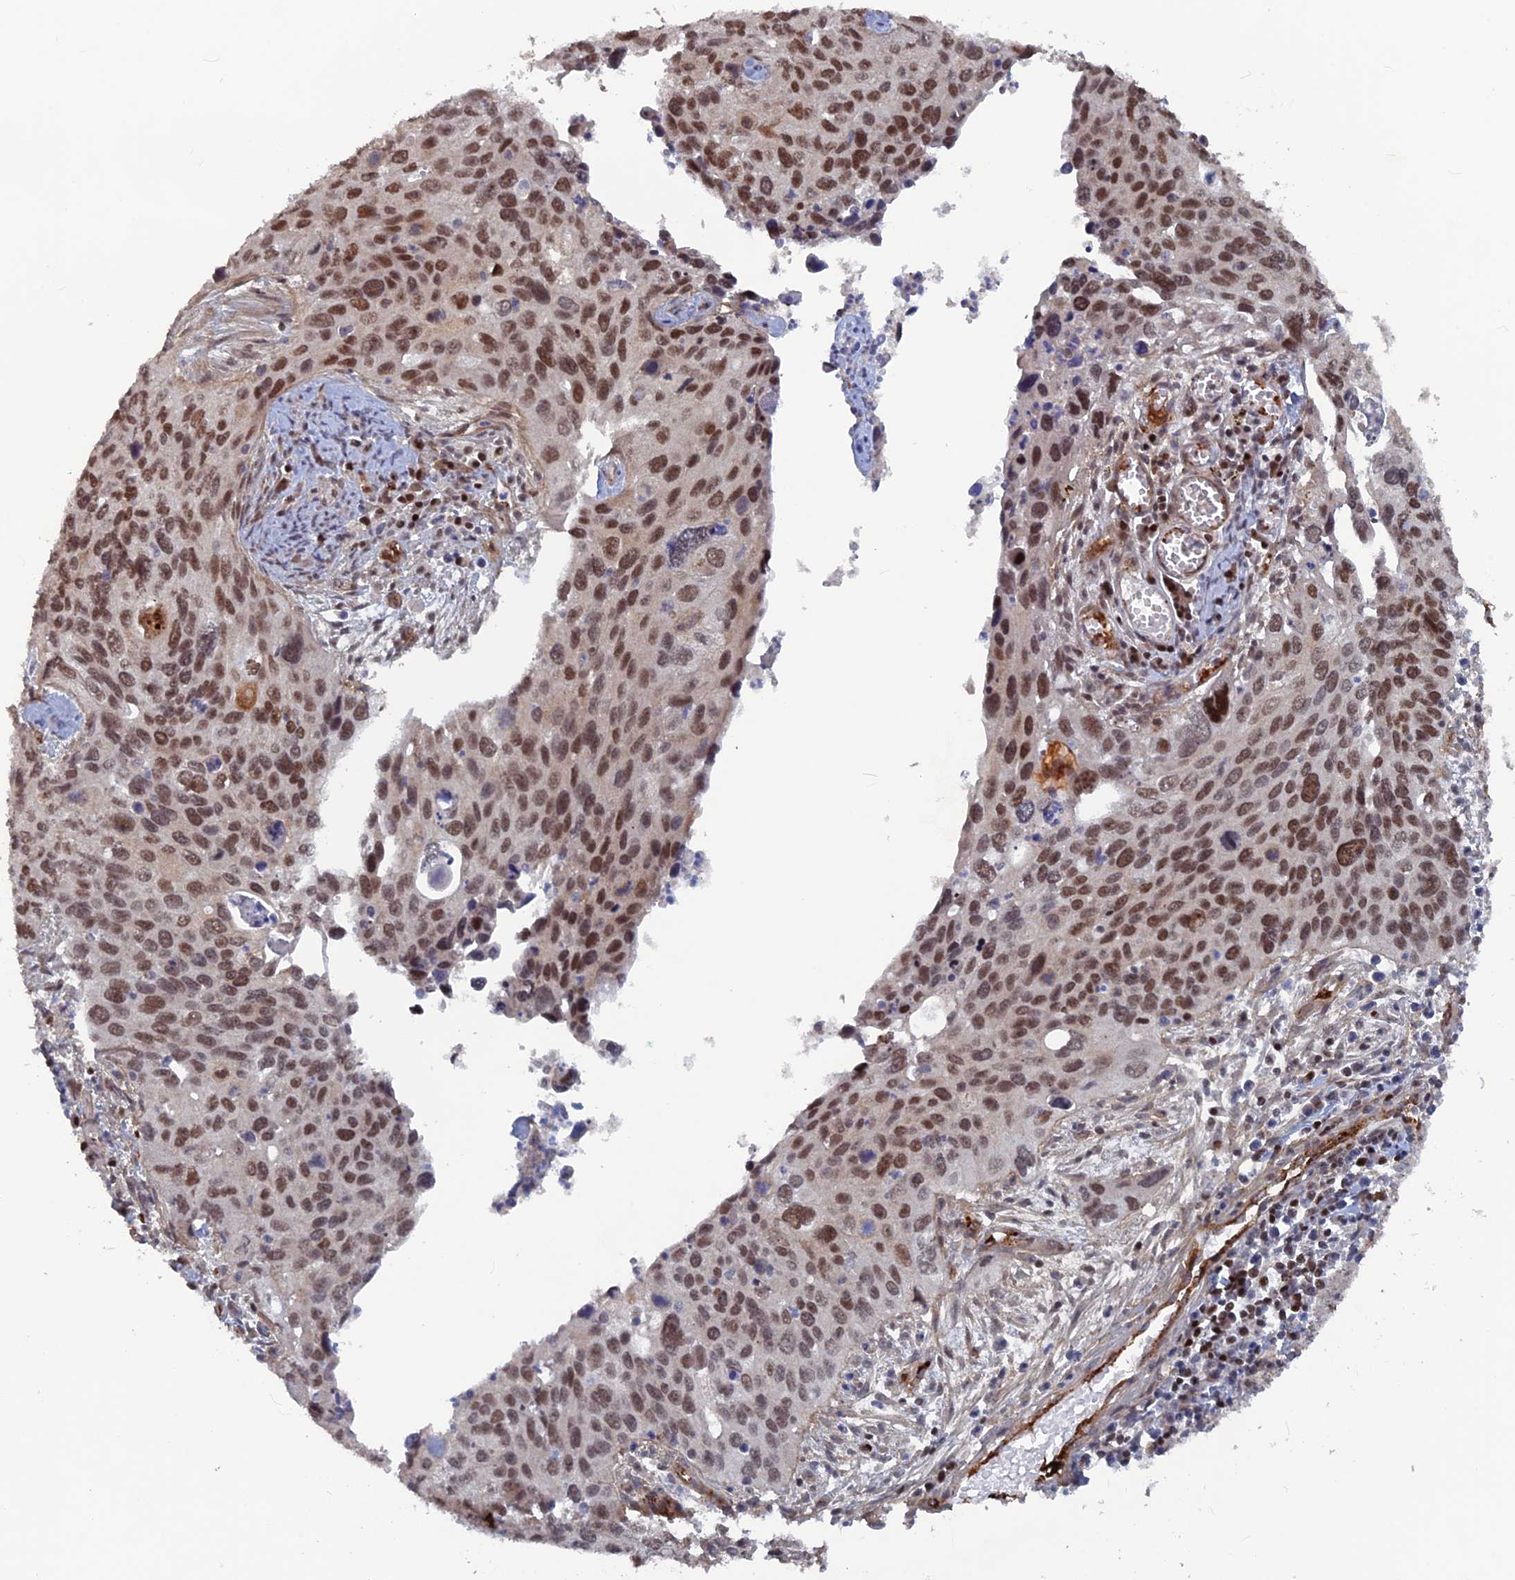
{"staining": {"intensity": "moderate", "quantity": ">75%", "location": "nuclear"}, "tissue": "cervical cancer", "cell_type": "Tumor cells", "image_type": "cancer", "snomed": [{"axis": "morphology", "description": "Squamous cell carcinoma, NOS"}, {"axis": "topography", "description": "Cervix"}], "caption": "Moderate nuclear positivity is appreciated in about >75% of tumor cells in squamous cell carcinoma (cervical).", "gene": "SH3D21", "patient": {"sex": "female", "age": 55}}